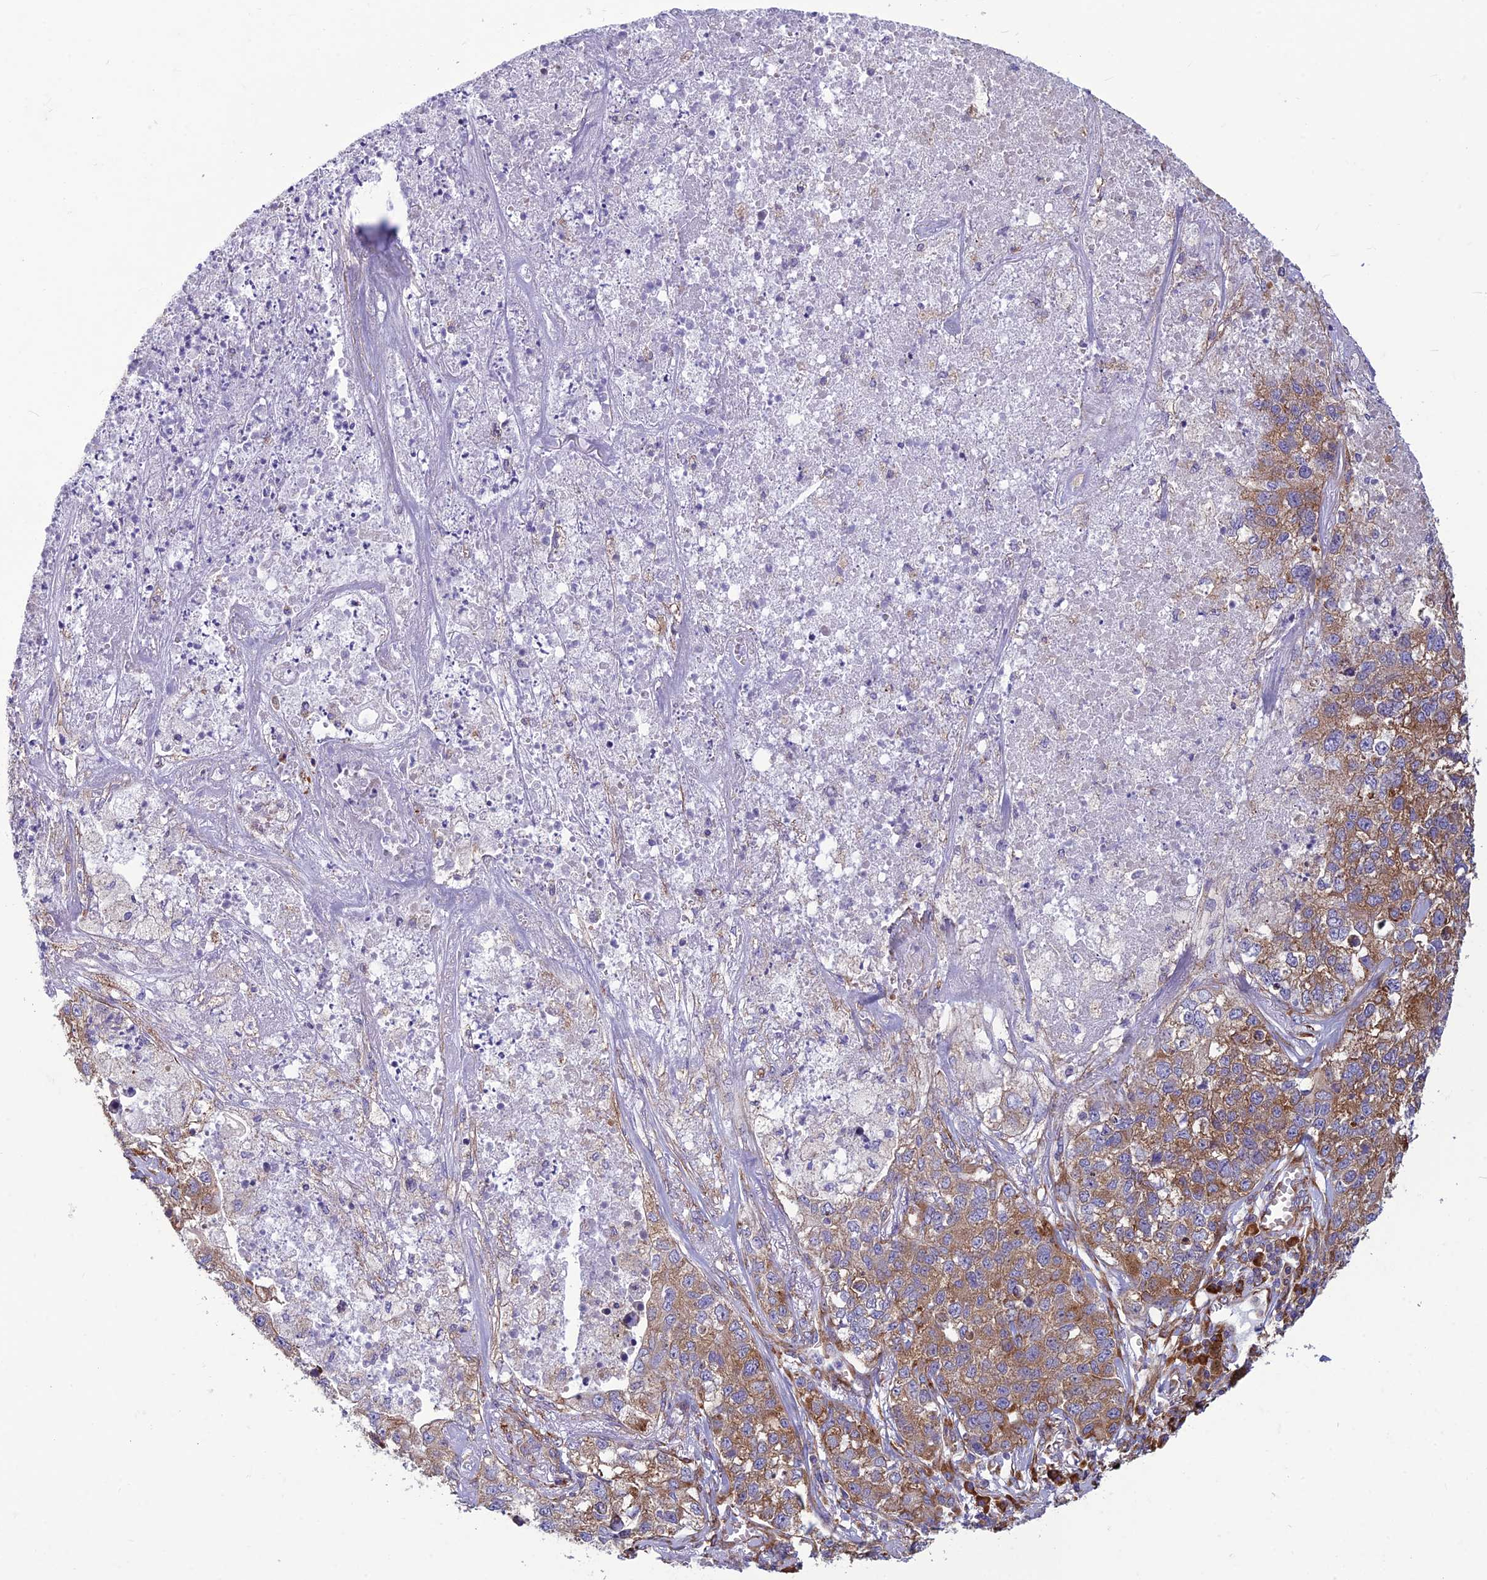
{"staining": {"intensity": "moderate", "quantity": ">75%", "location": "cytoplasmic/membranous"}, "tissue": "lung cancer", "cell_type": "Tumor cells", "image_type": "cancer", "snomed": [{"axis": "morphology", "description": "Adenocarcinoma, NOS"}, {"axis": "topography", "description": "Lung"}], "caption": "Adenocarcinoma (lung) was stained to show a protein in brown. There is medium levels of moderate cytoplasmic/membranous positivity in approximately >75% of tumor cells. The staining was performed using DAB to visualize the protein expression in brown, while the nuclei were stained in blue with hematoxylin (Magnification: 20x).", "gene": "RPL17-C18orf32", "patient": {"sex": "male", "age": 49}}